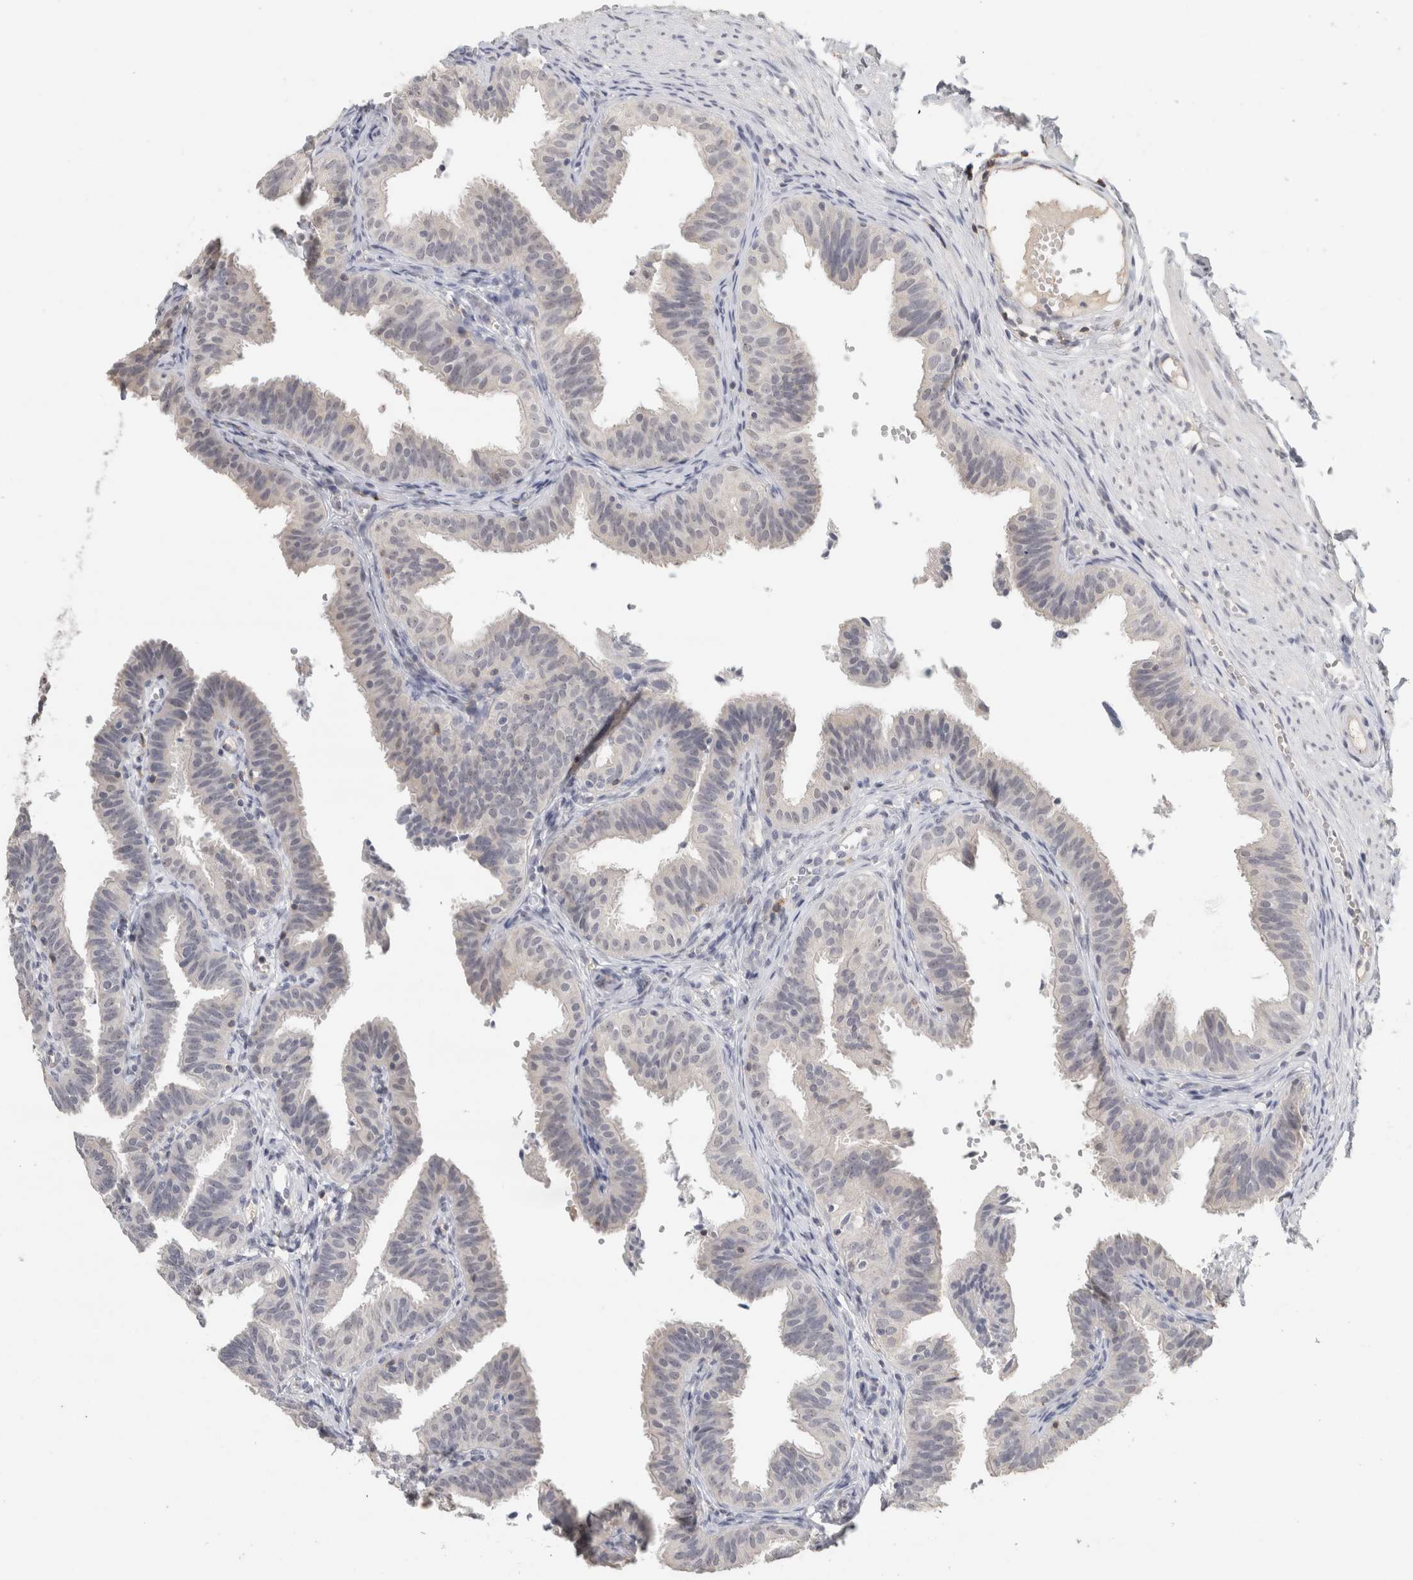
{"staining": {"intensity": "negative", "quantity": "none", "location": "none"}, "tissue": "fallopian tube", "cell_type": "Glandular cells", "image_type": "normal", "snomed": [{"axis": "morphology", "description": "Normal tissue, NOS"}, {"axis": "topography", "description": "Fallopian tube"}], "caption": "IHC micrograph of unremarkable human fallopian tube stained for a protein (brown), which reveals no positivity in glandular cells.", "gene": "TRAT1", "patient": {"sex": "female", "age": 35}}